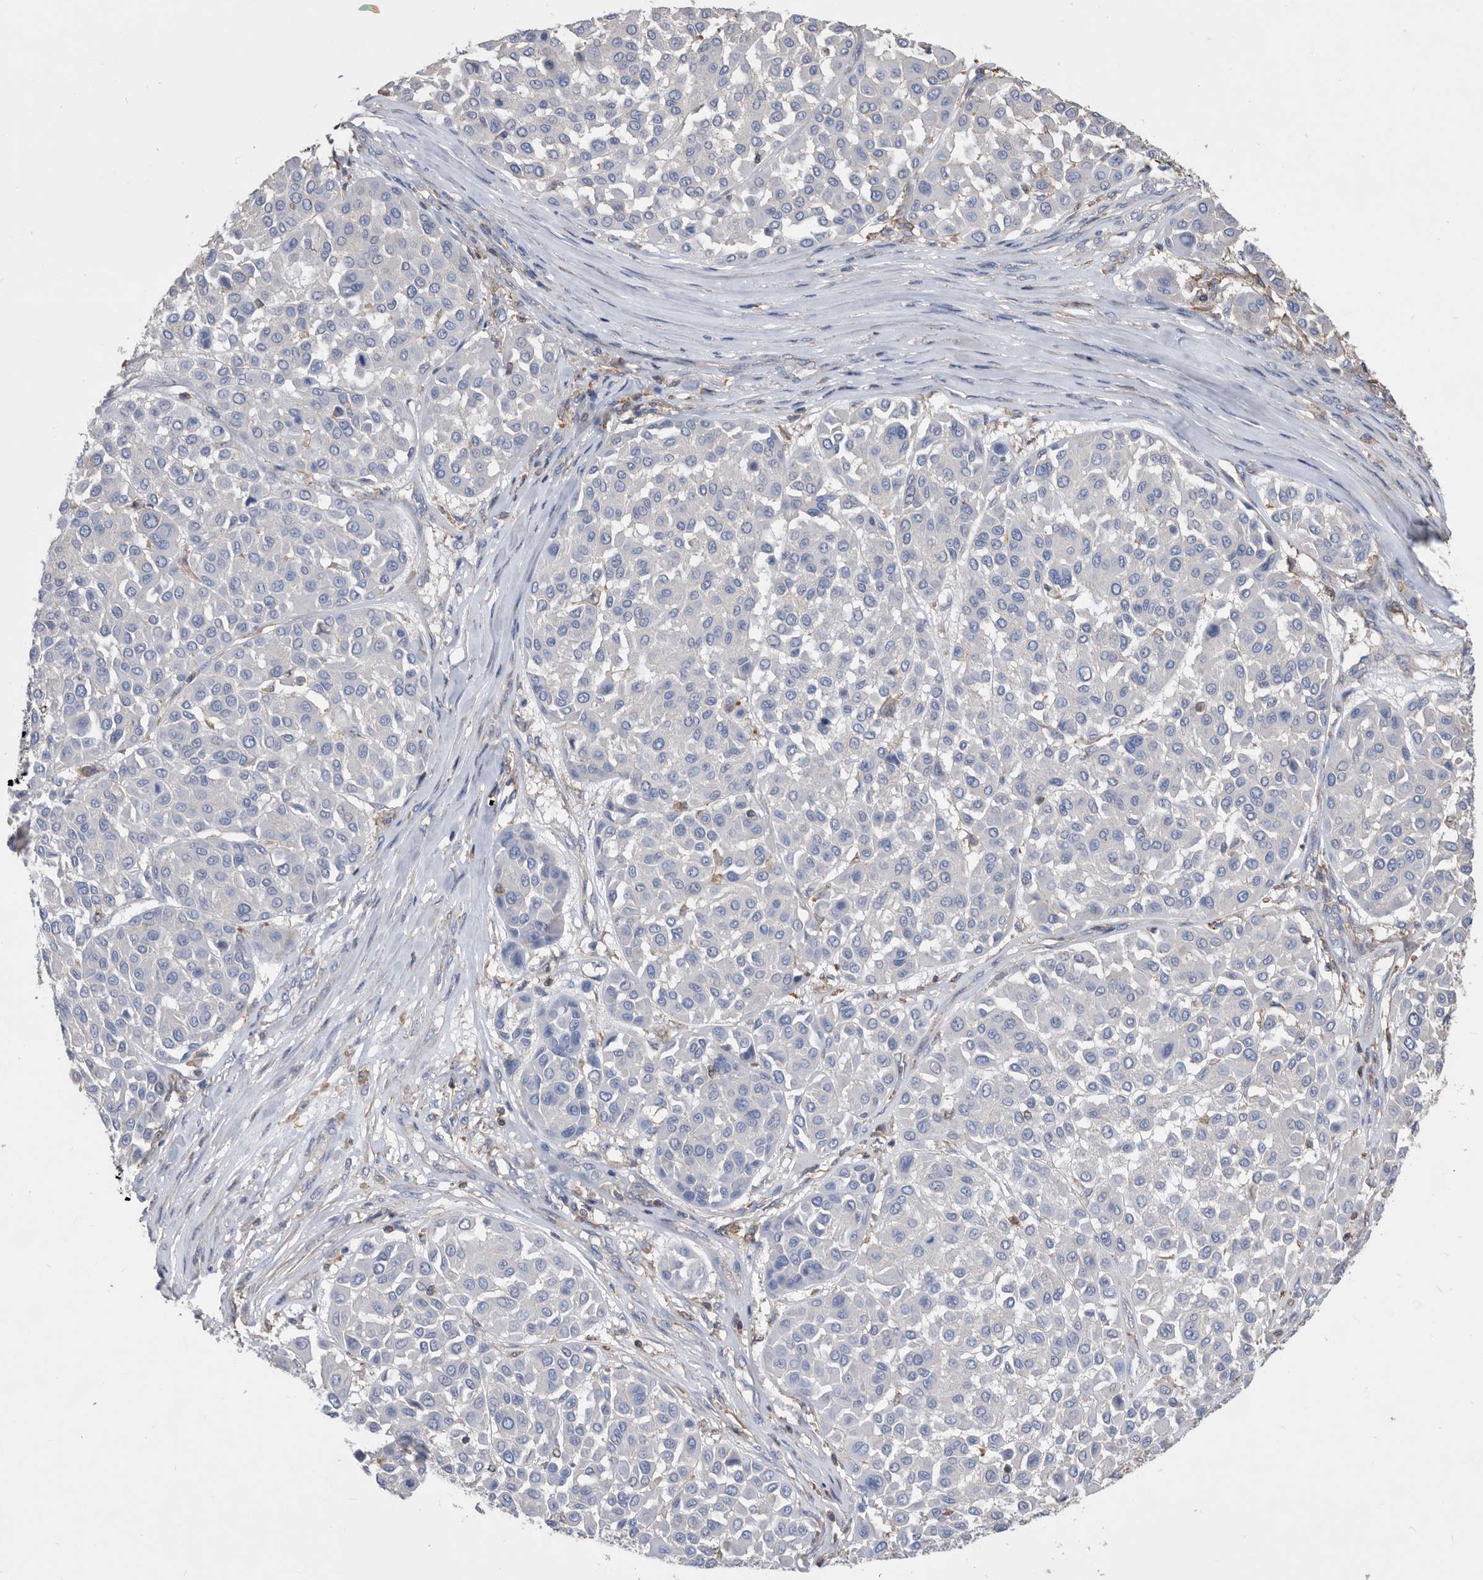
{"staining": {"intensity": "negative", "quantity": "none", "location": "none"}, "tissue": "melanoma", "cell_type": "Tumor cells", "image_type": "cancer", "snomed": [{"axis": "morphology", "description": "Malignant melanoma, Metastatic site"}, {"axis": "topography", "description": "Soft tissue"}], "caption": "Immunohistochemistry of melanoma demonstrates no staining in tumor cells.", "gene": "MS4A4A", "patient": {"sex": "male", "age": 41}}